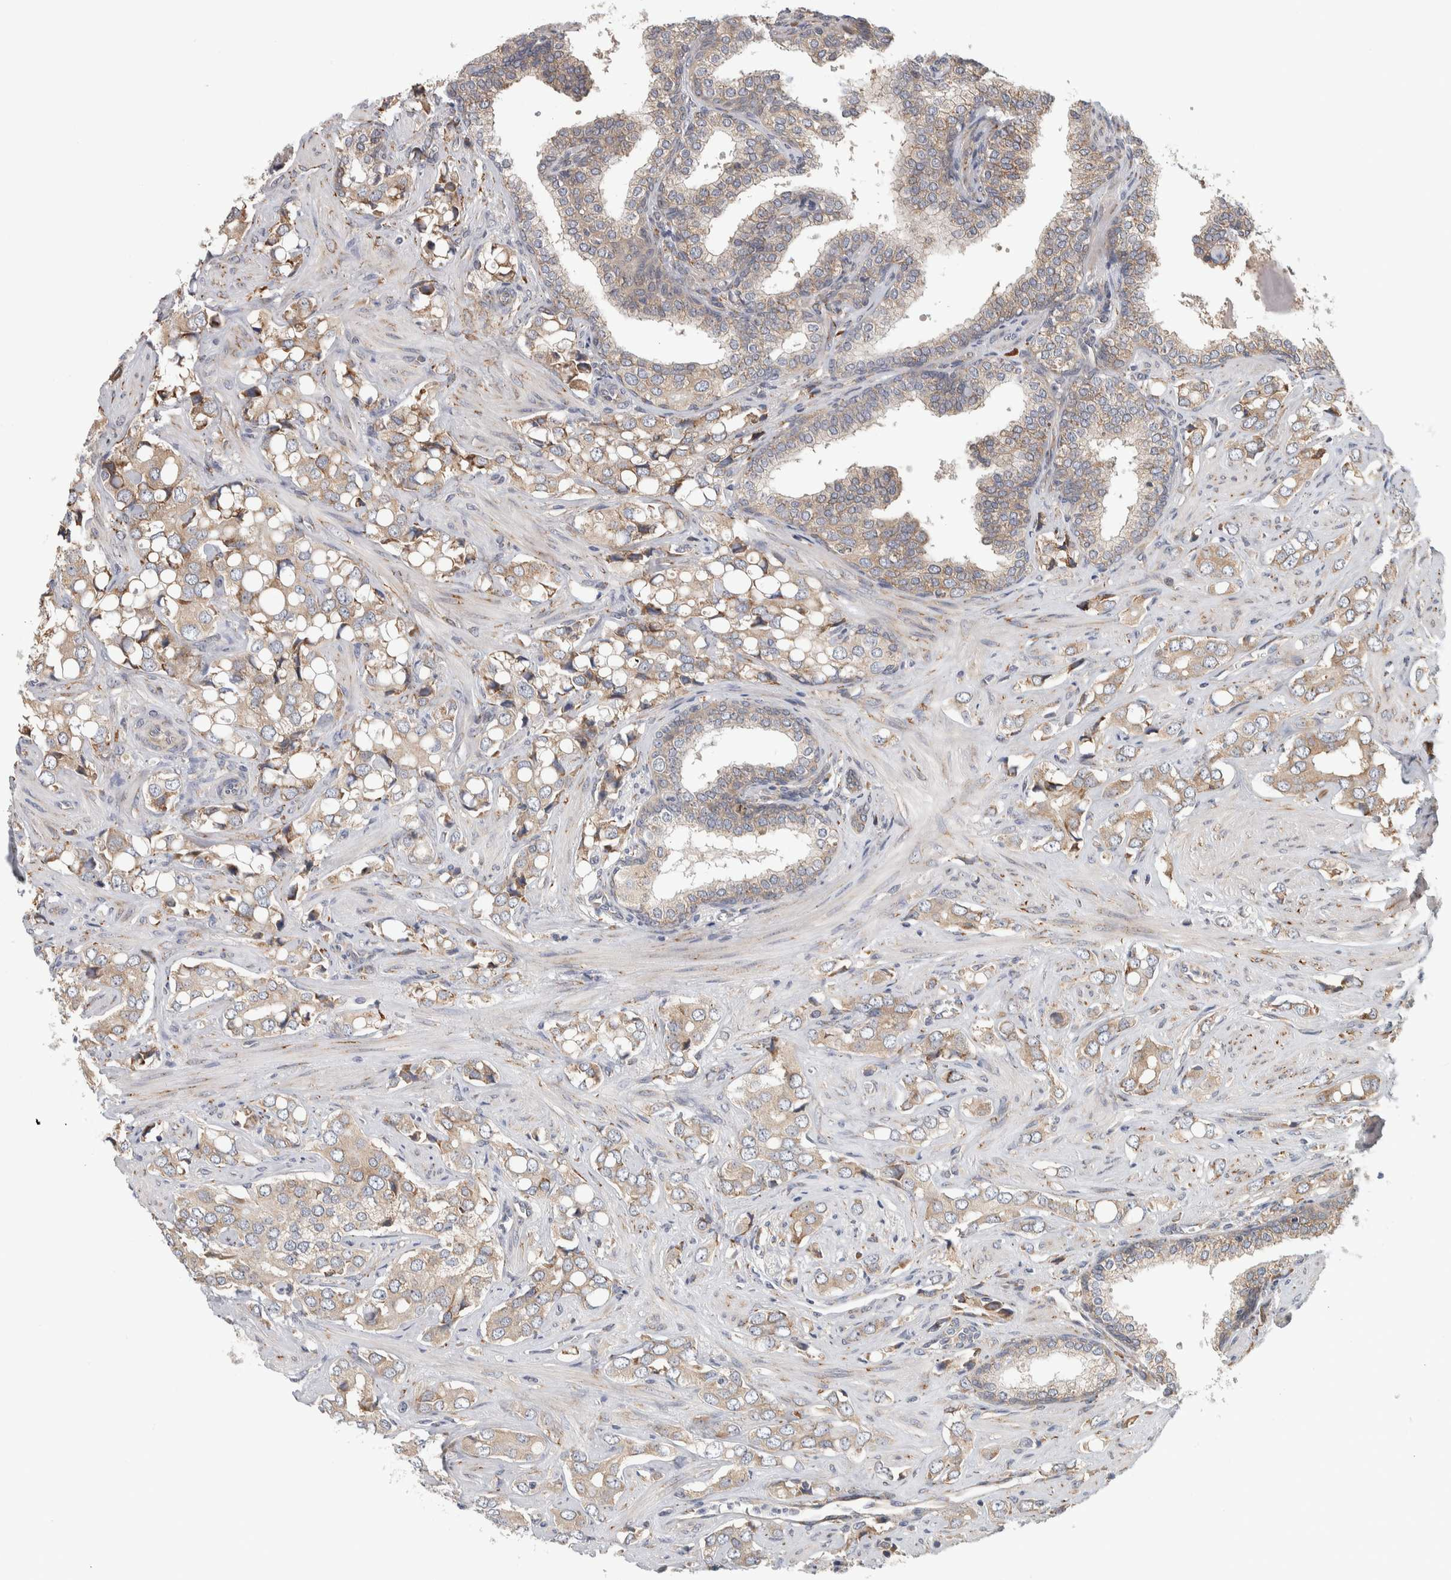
{"staining": {"intensity": "weak", "quantity": ">75%", "location": "cytoplasmic/membranous"}, "tissue": "prostate cancer", "cell_type": "Tumor cells", "image_type": "cancer", "snomed": [{"axis": "morphology", "description": "Adenocarcinoma, High grade"}, {"axis": "topography", "description": "Prostate"}], "caption": "Immunohistochemical staining of human high-grade adenocarcinoma (prostate) demonstrates low levels of weak cytoplasmic/membranous protein expression in approximately >75% of tumor cells.", "gene": "EIF3H", "patient": {"sex": "male", "age": 52}}